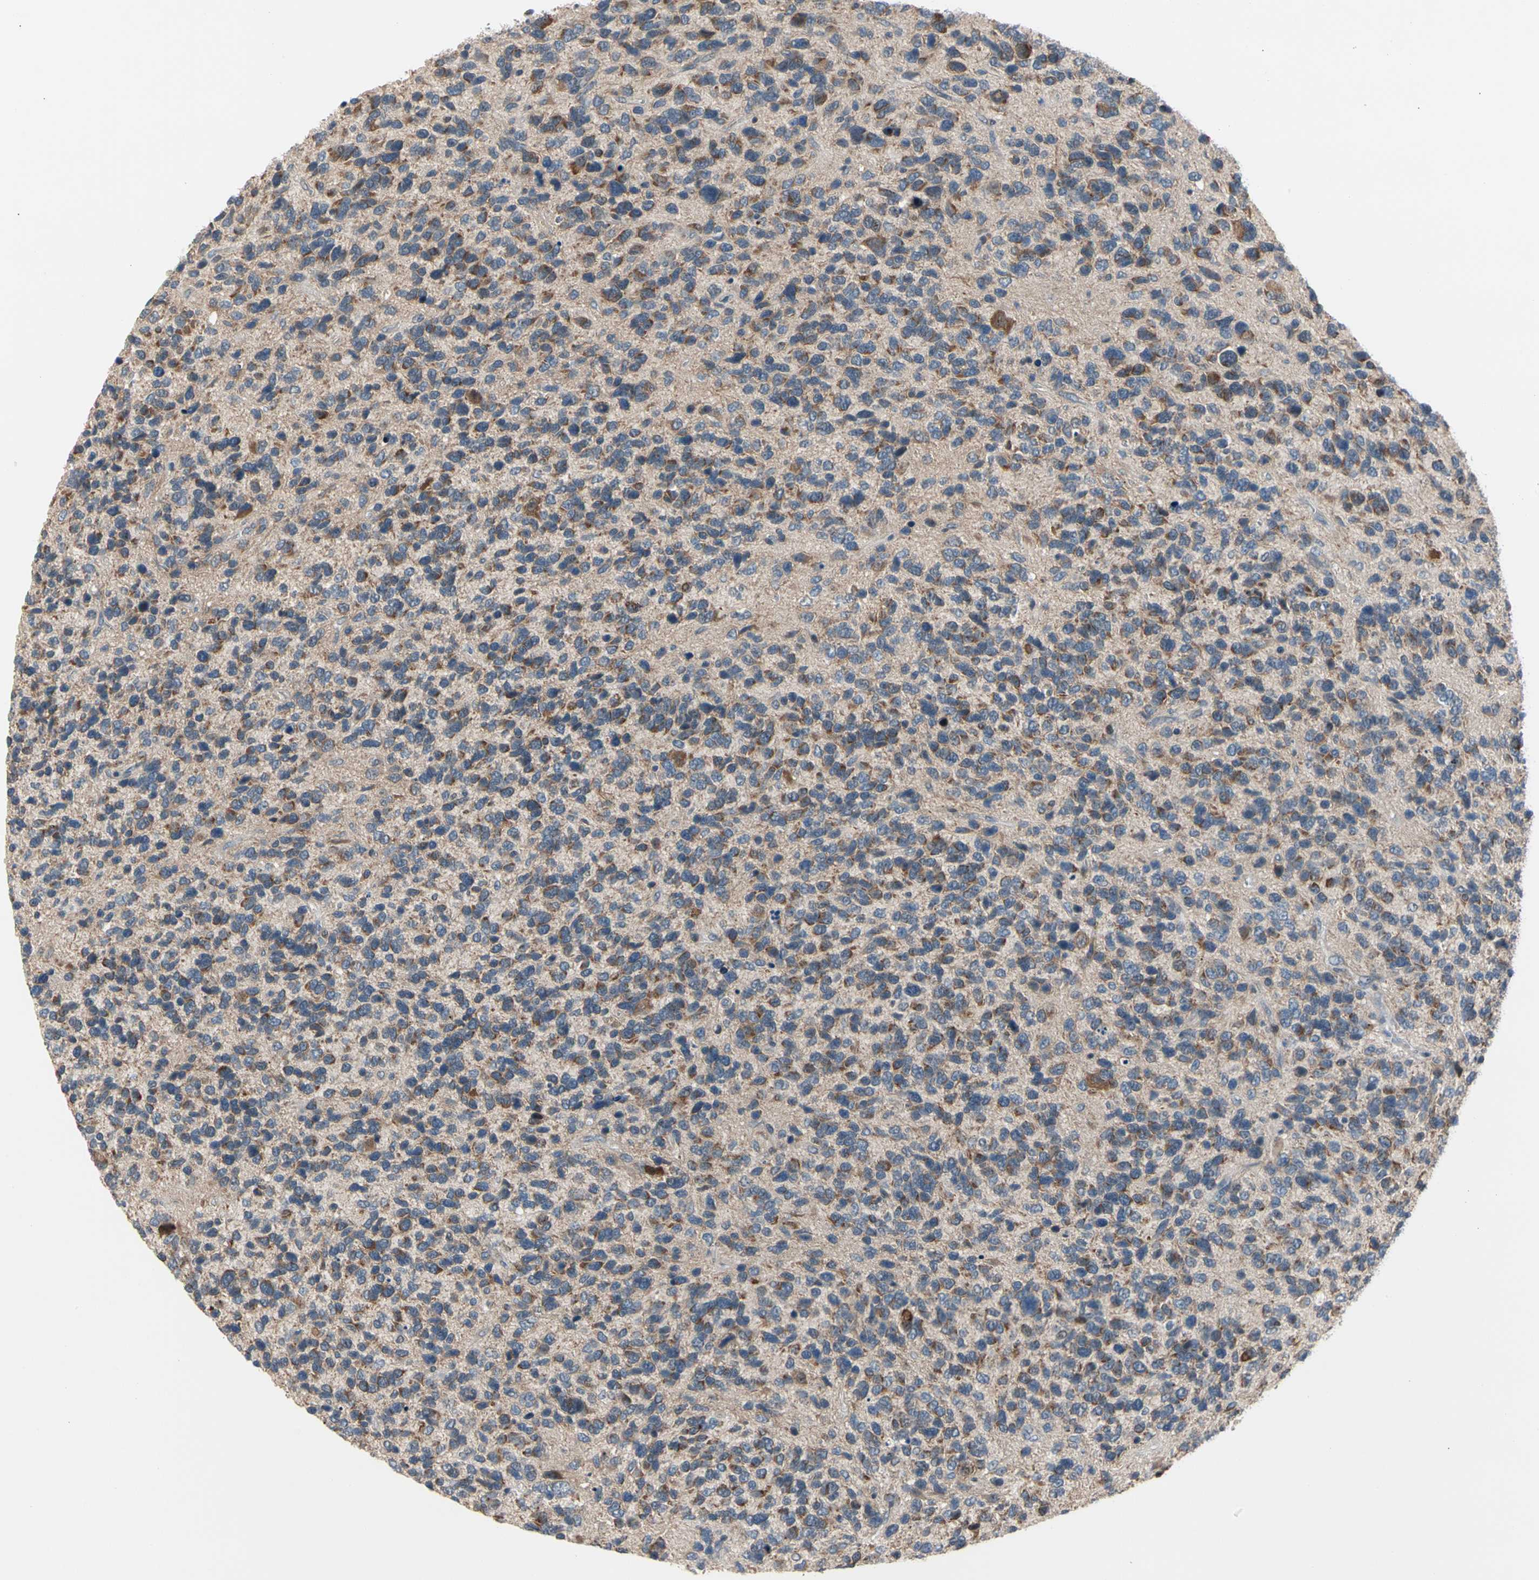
{"staining": {"intensity": "moderate", "quantity": "25%-75%", "location": "cytoplasmic/membranous"}, "tissue": "glioma", "cell_type": "Tumor cells", "image_type": "cancer", "snomed": [{"axis": "morphology", "description": "Glioma, malignant, High grade"}, {"axis": "topography", "description": "Brain"}], "caption": "This image shows glioma stained with immunohistochemistry (IHC) to label a protein in brown. The cytoplasmic/membranous of tumor cells show moderate positivity for the protein. Nuclei are counter-stained blue.", "gene": "MARK1", "patient": {"sex": "female", "age": 58}}